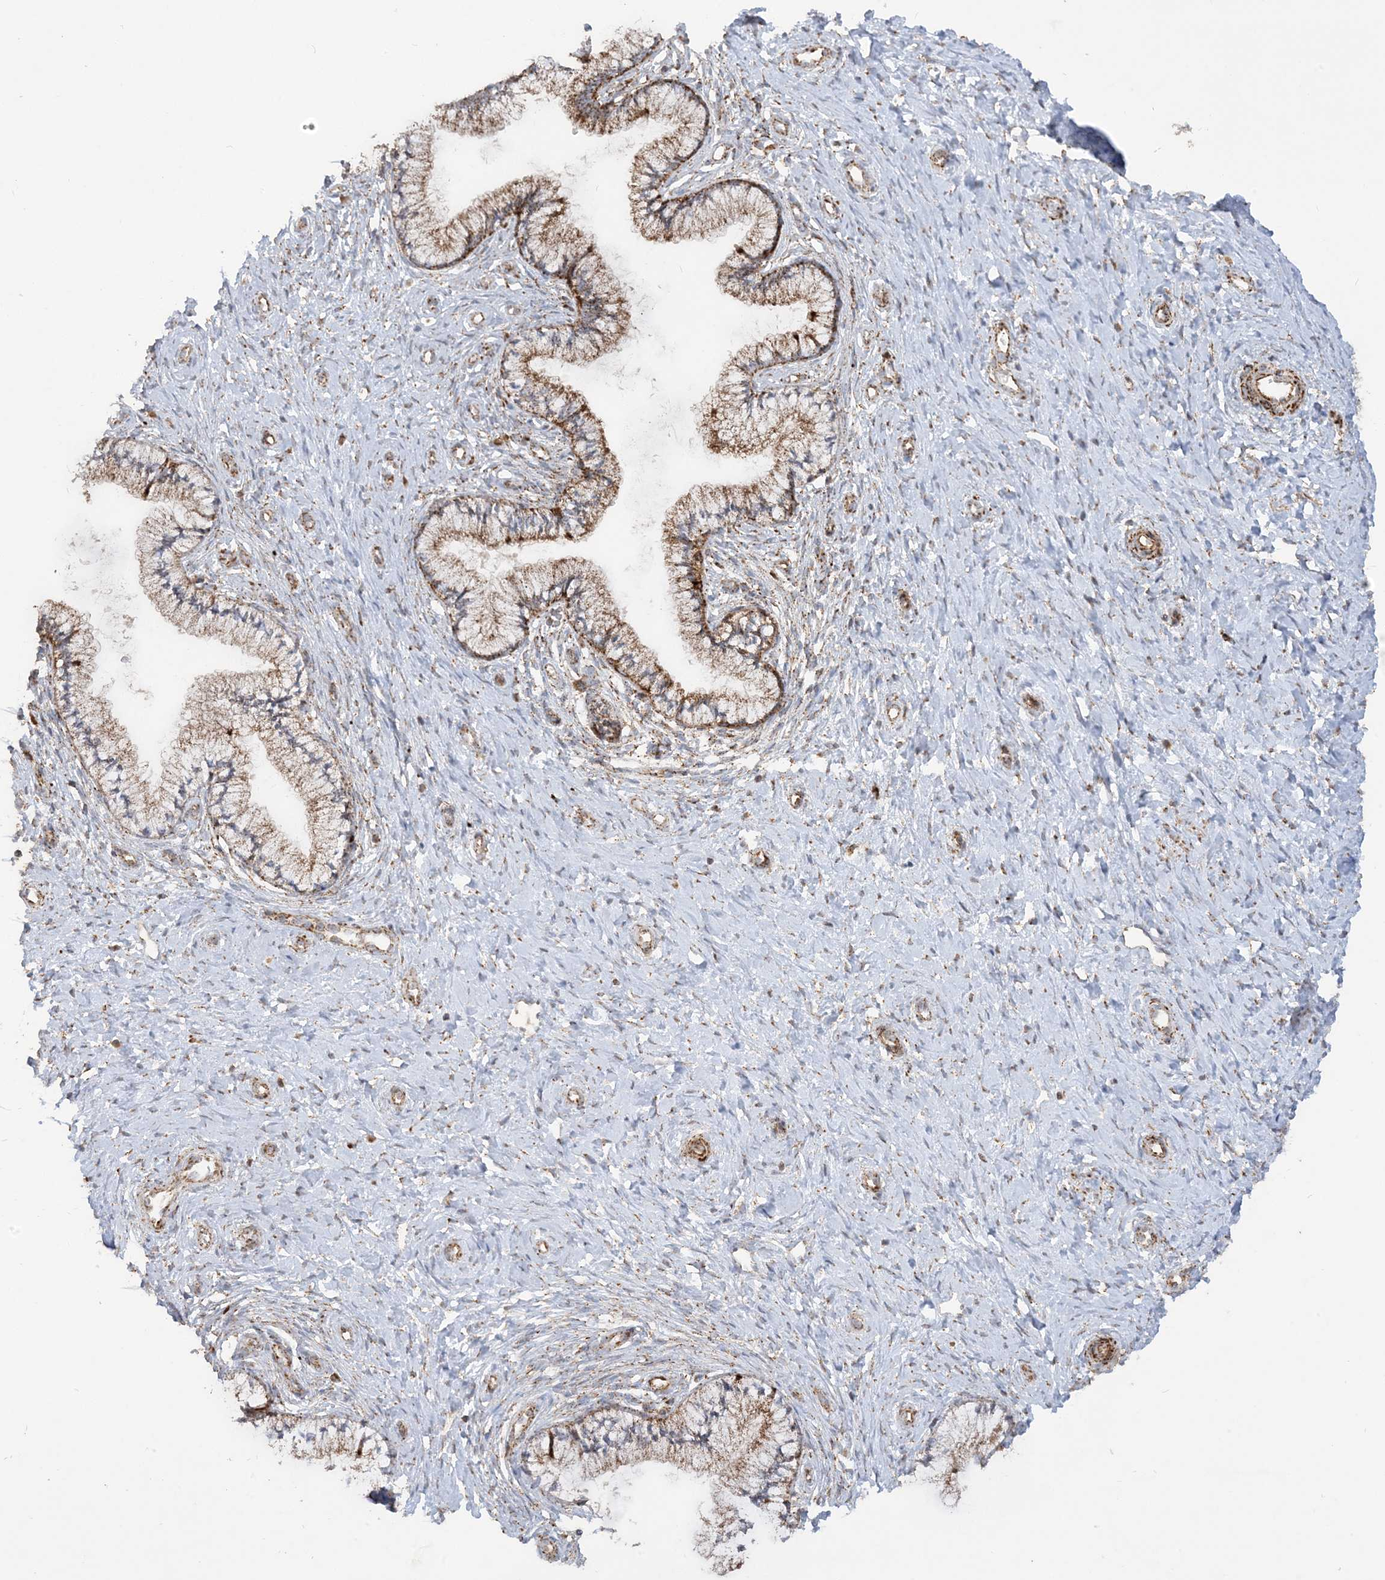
{"staining": {"intensity": "strong", "quantity": ">75%", "location": "cytoplasmic/membranous"}, "tissue": "cervix", "cell_type": "Glandular cells", "image_type": "normal", "snomed": [{"axis": "morphology", "description": "Normal tissue, NOS"}, {"axis": "topography", "description": "Cervix"}], "caption": "Human cervix stained for a protein (brown) shows strong cytoplasmic/membranous positive staining in about >75% of glandular cells.", "gene": "NDUFAF3", "patient": {"sex": "female", "age": 36}}